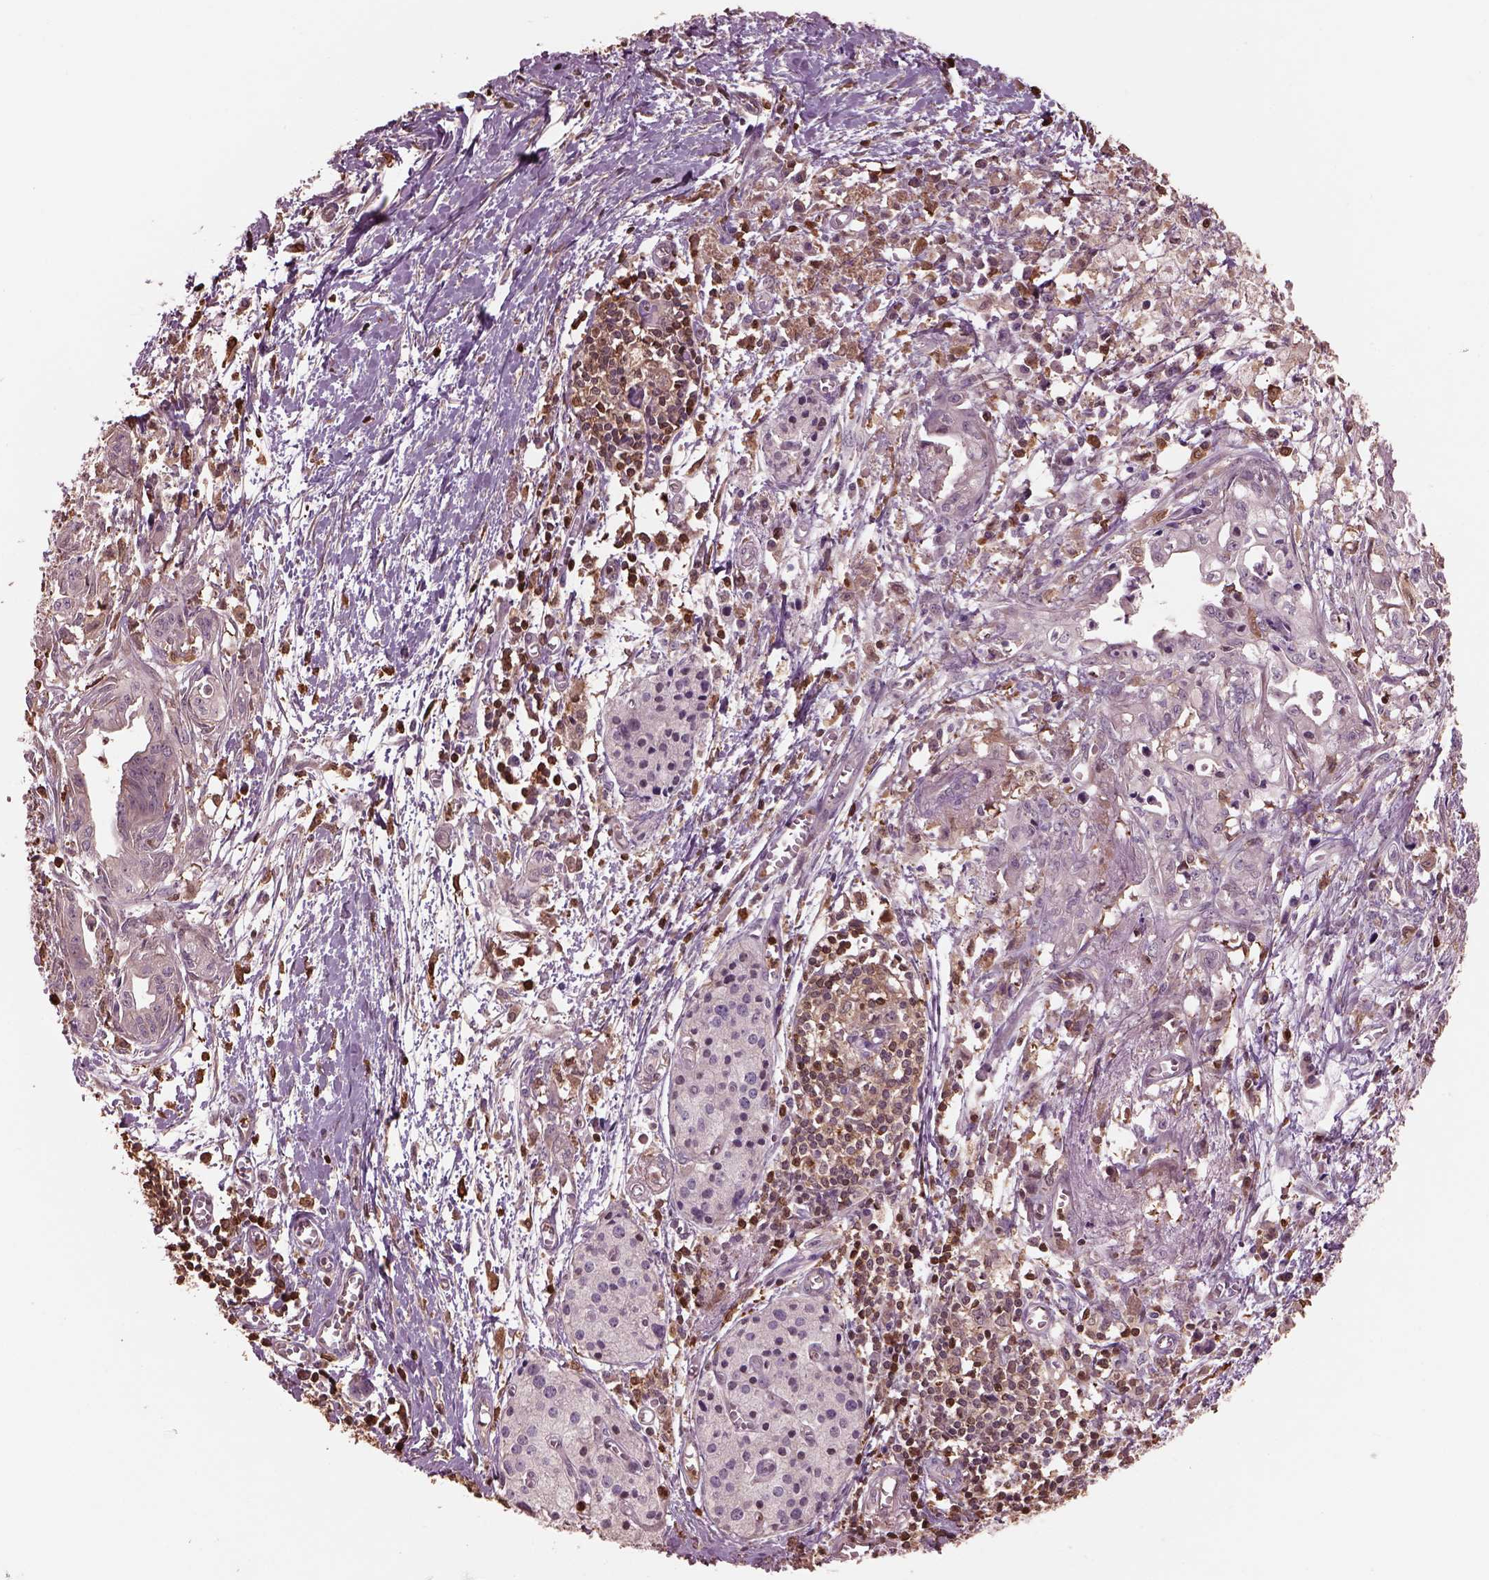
{"staining": {"intensity": "negative", "quantity": "none", "location": "none"}, "tissue": "pancreatic cancer", "cell_type": "Tumor cells", "image_type": "cancer", "snomed": [{"axis": "morphology", "description": "Adenocarcinoma, NOS"}, {"axis": "topography", "description": "Pancreas"}], "caption": "Immunohistochemistry histopathology image of adenocarcinoma (pancreatic) stained for a protein (brown), which reveals no staining in tumor cells.", "gene": "IL31RA", "patient": {"sex": "female", "age": 61}}